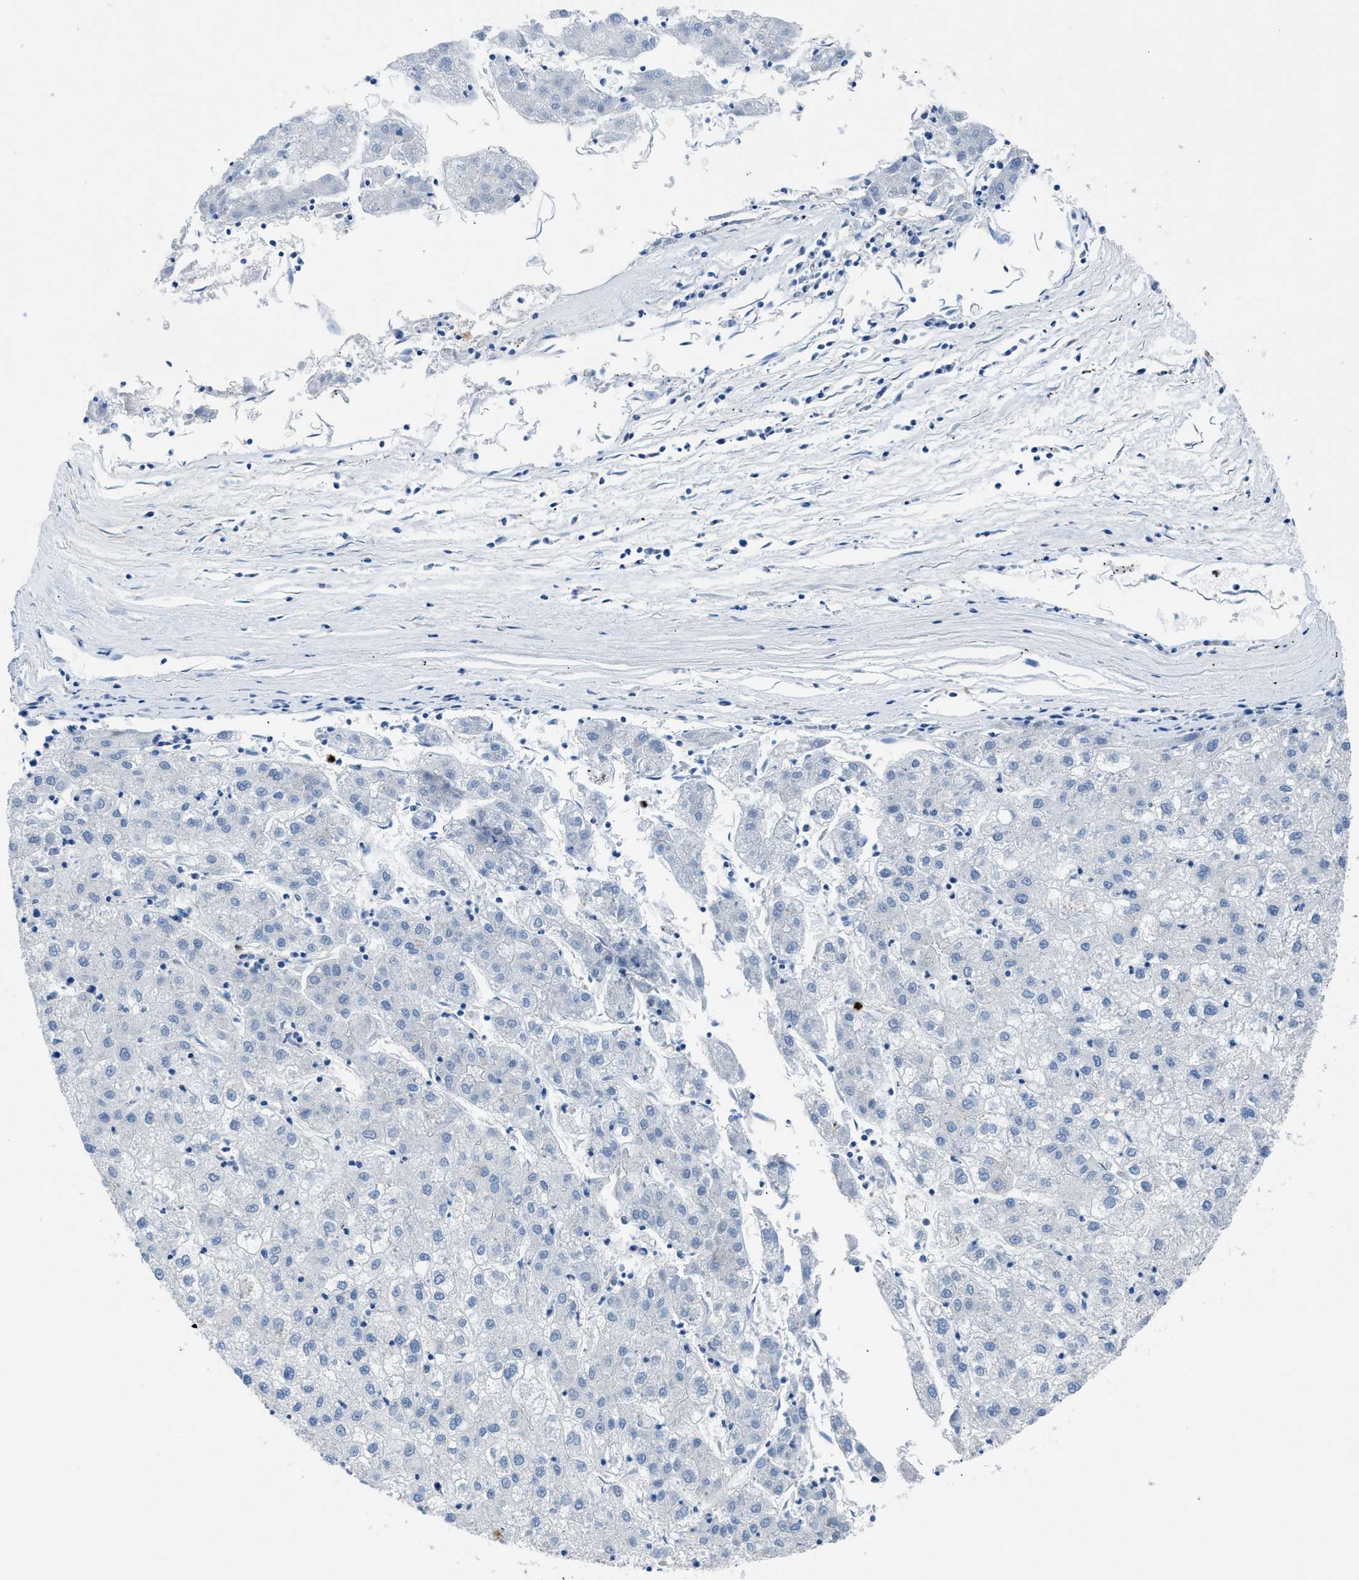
{"staining": {"intensity": "negative", "quantity": "none", "location": "none"}, "tissue": "liver cancer", "cell_type": "Tumor cells", "image_type": "cancer", "snomed": [{"axis": "morphology", "description": "Carcinoma, Hepatocellular, NOS"}, {"axis": "topography", "description": "Liver"}], "caption": "Liver hepatocellular carcinoma was stained to show a protein in brown. There is no significant positivity in tumor cells.", "gene": "ITPR1", "patient": {"sex": "male", "age": 72}}